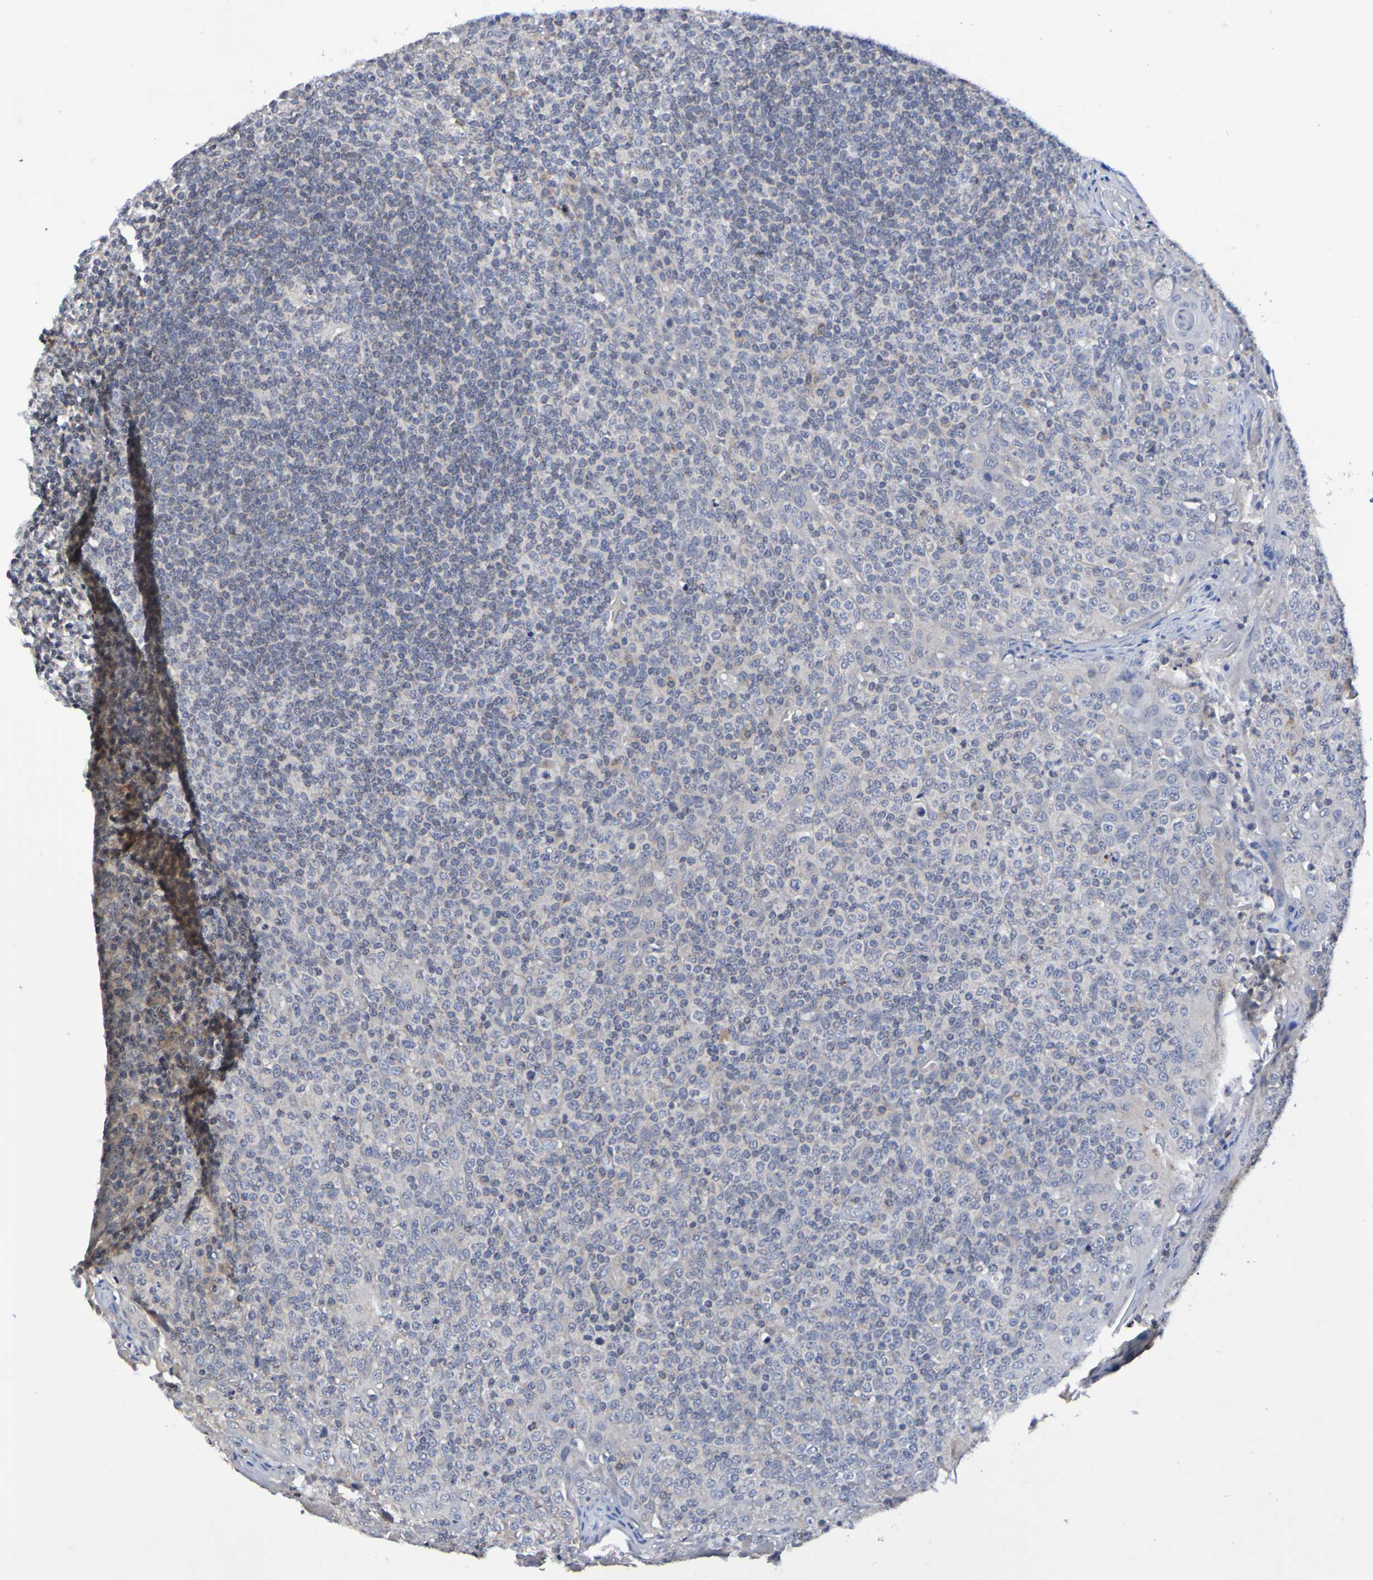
{"staining": {"intensity": "negative", "quantity": "none", "location": "none"}, "tissue": "tonsil", "cell_type": "Germinal center cells", "image_type": "normal", "snomed": [{"axis": "morphology", "description": "Normal tissue, NOS"}, {"axis": "topography", "description": "Tonsil"}], "caption": "IHC micrograph of unremarkable human tonsil stained for a protein (brown), which demonstrates no staining in germinal center cells.", "gene": "PTP4A2", "patient": {"sex": "female", "age": 19}}